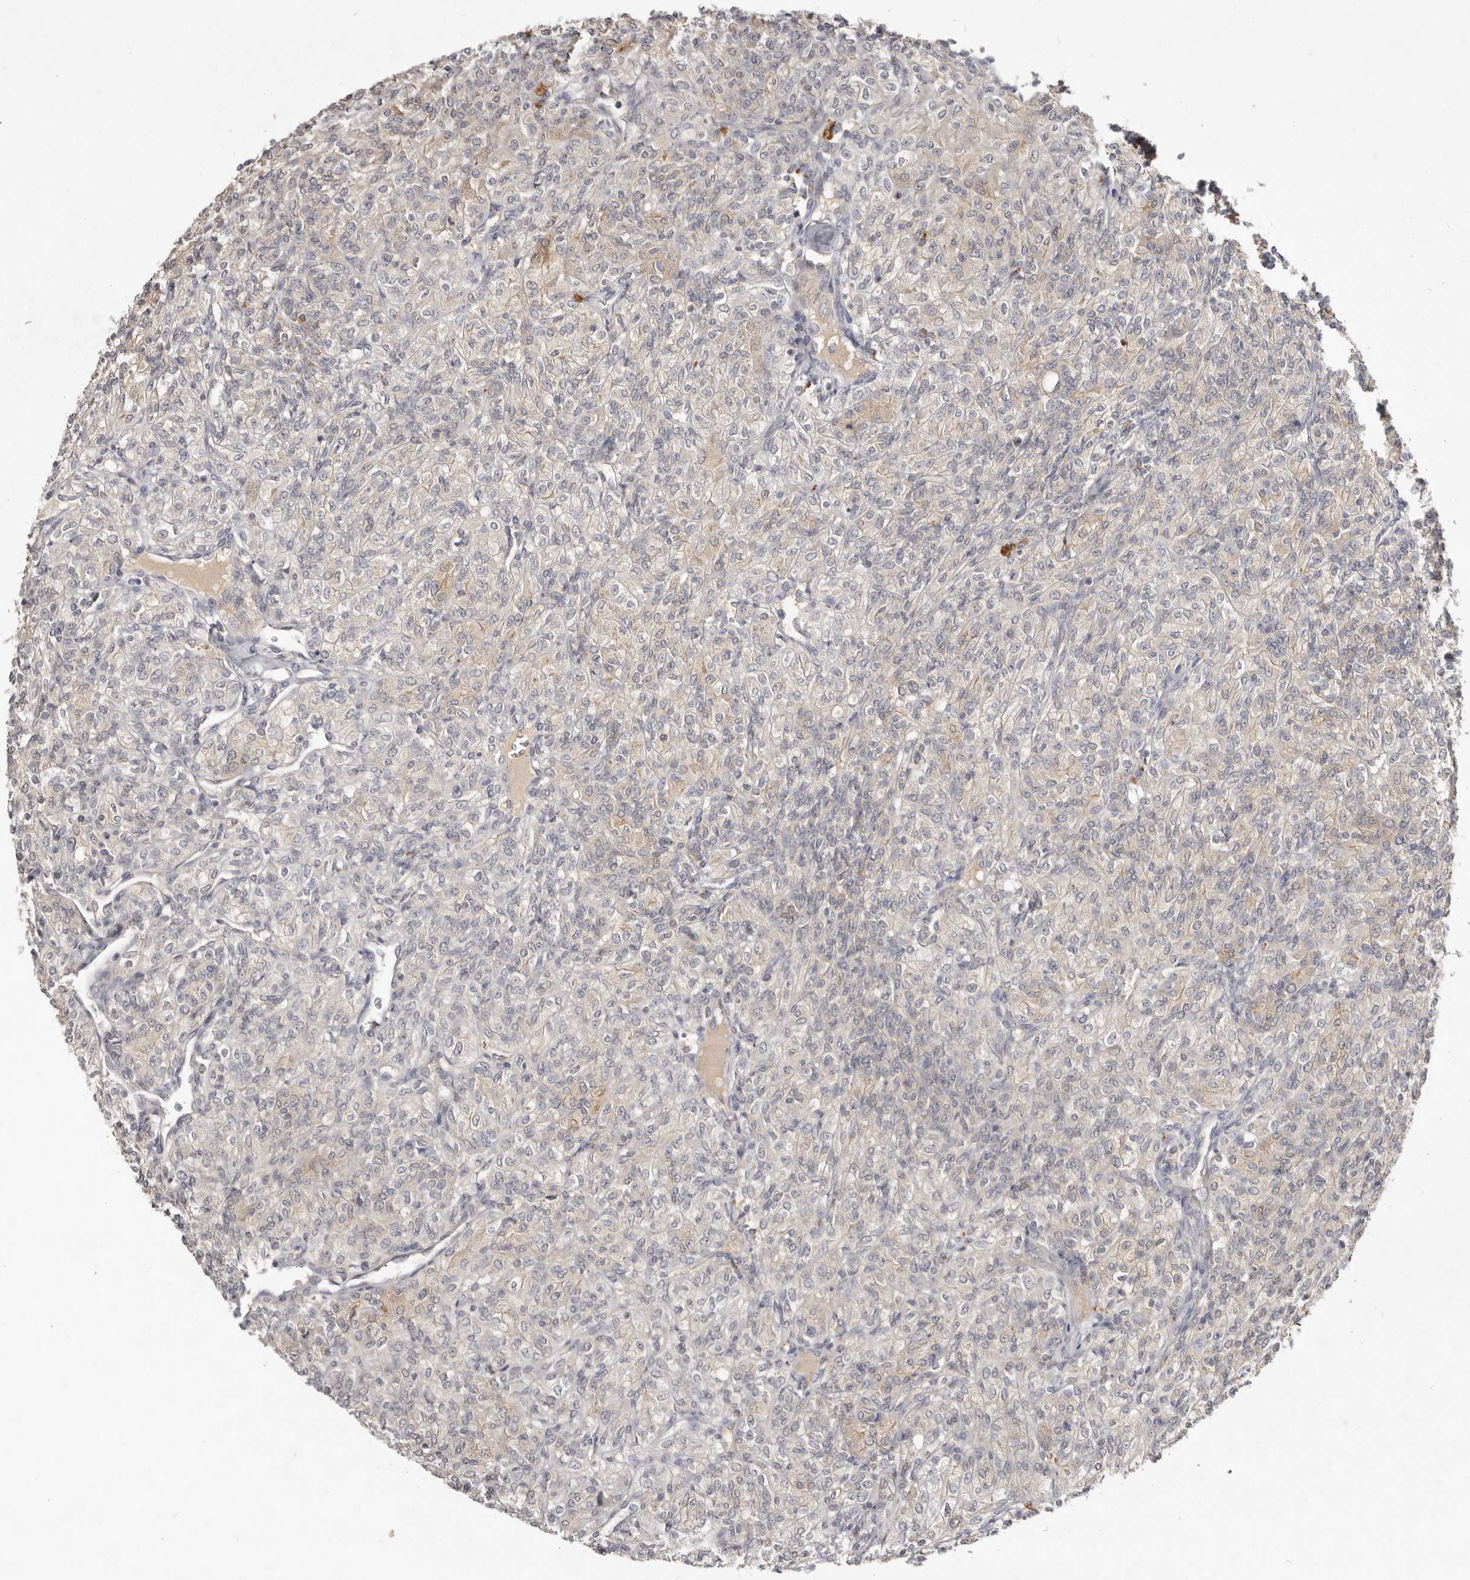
{"staining": {"intensity": "weak", "quantity": "<25%", "location": "cytoplasmic/membranous"}, "tissue": "renal cancer", "cell_type": "Tumor cells", "image_type": "cancer", "snomed": [{"axis": "morphology", "description": "Adenocarcinoma, NOS"}, {"axis": "topography", "description": "Kidney"}], "caption": "High power microscopy histopathology image of an immunohistochemistry (IHC) histopathology image of renal cancer, revealing no significant expression in tumor cells.", "gene": "SCUBE2", "patient": {"sex": "male", "age": 77}}